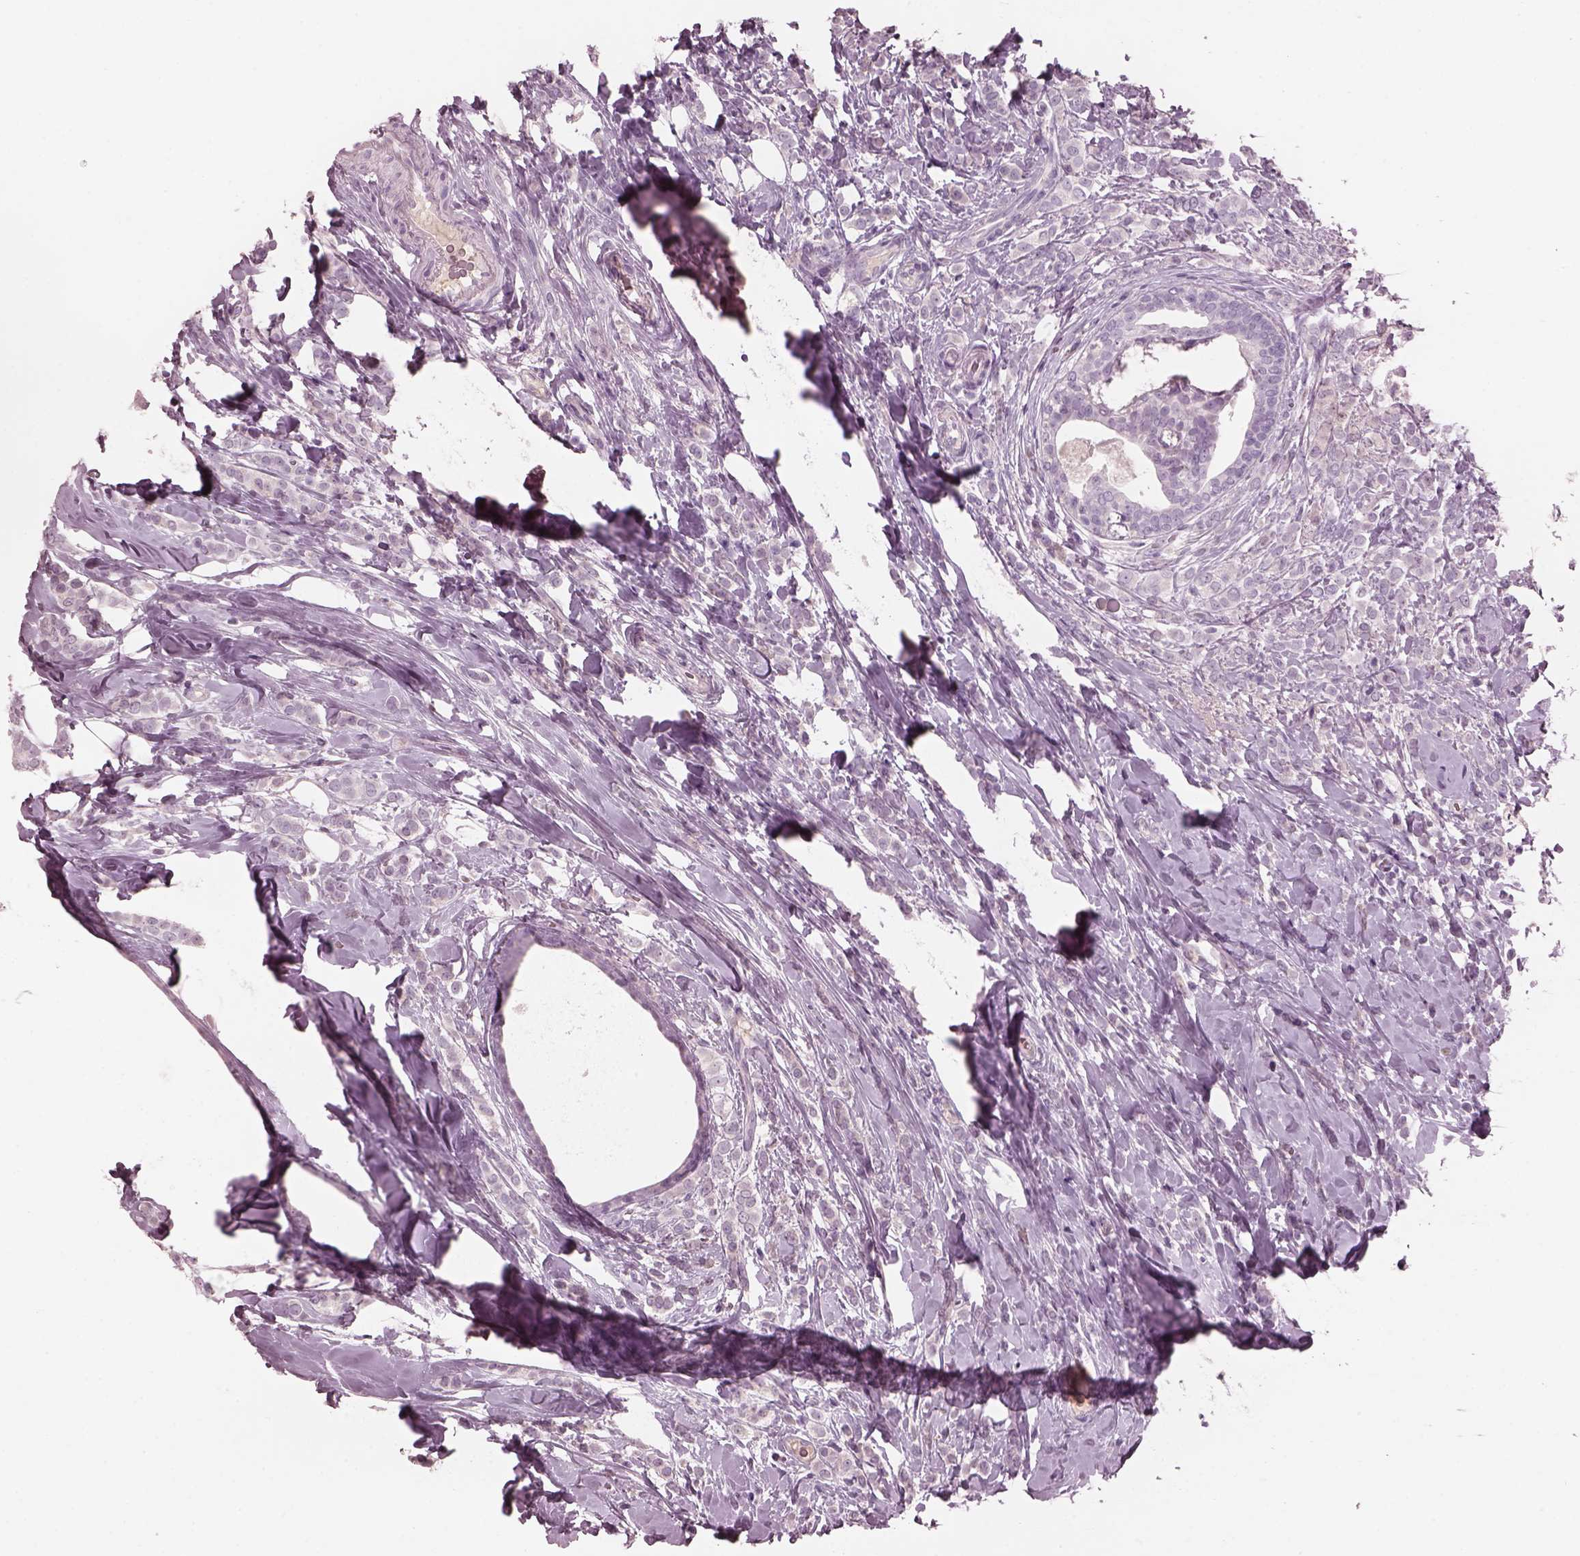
{"staining": {"intensity": "negative", "quantity": "none", "location": "none"}, "tissue": "breast cancer", "cell_type": "Tumor cells", "image_type": "cancer", "snomed": [{"axis": "morphology", "description": "Lobular carcinoma"}, {"axis": "topography", "description": "Breast"}], "caption": "Human breast lobular carcinoma stained for a protein using immunohistochemistry exhibits no expression in tumor cells.", "gene": "PACRG", "patient": {"sex": "female", "age": 49}}